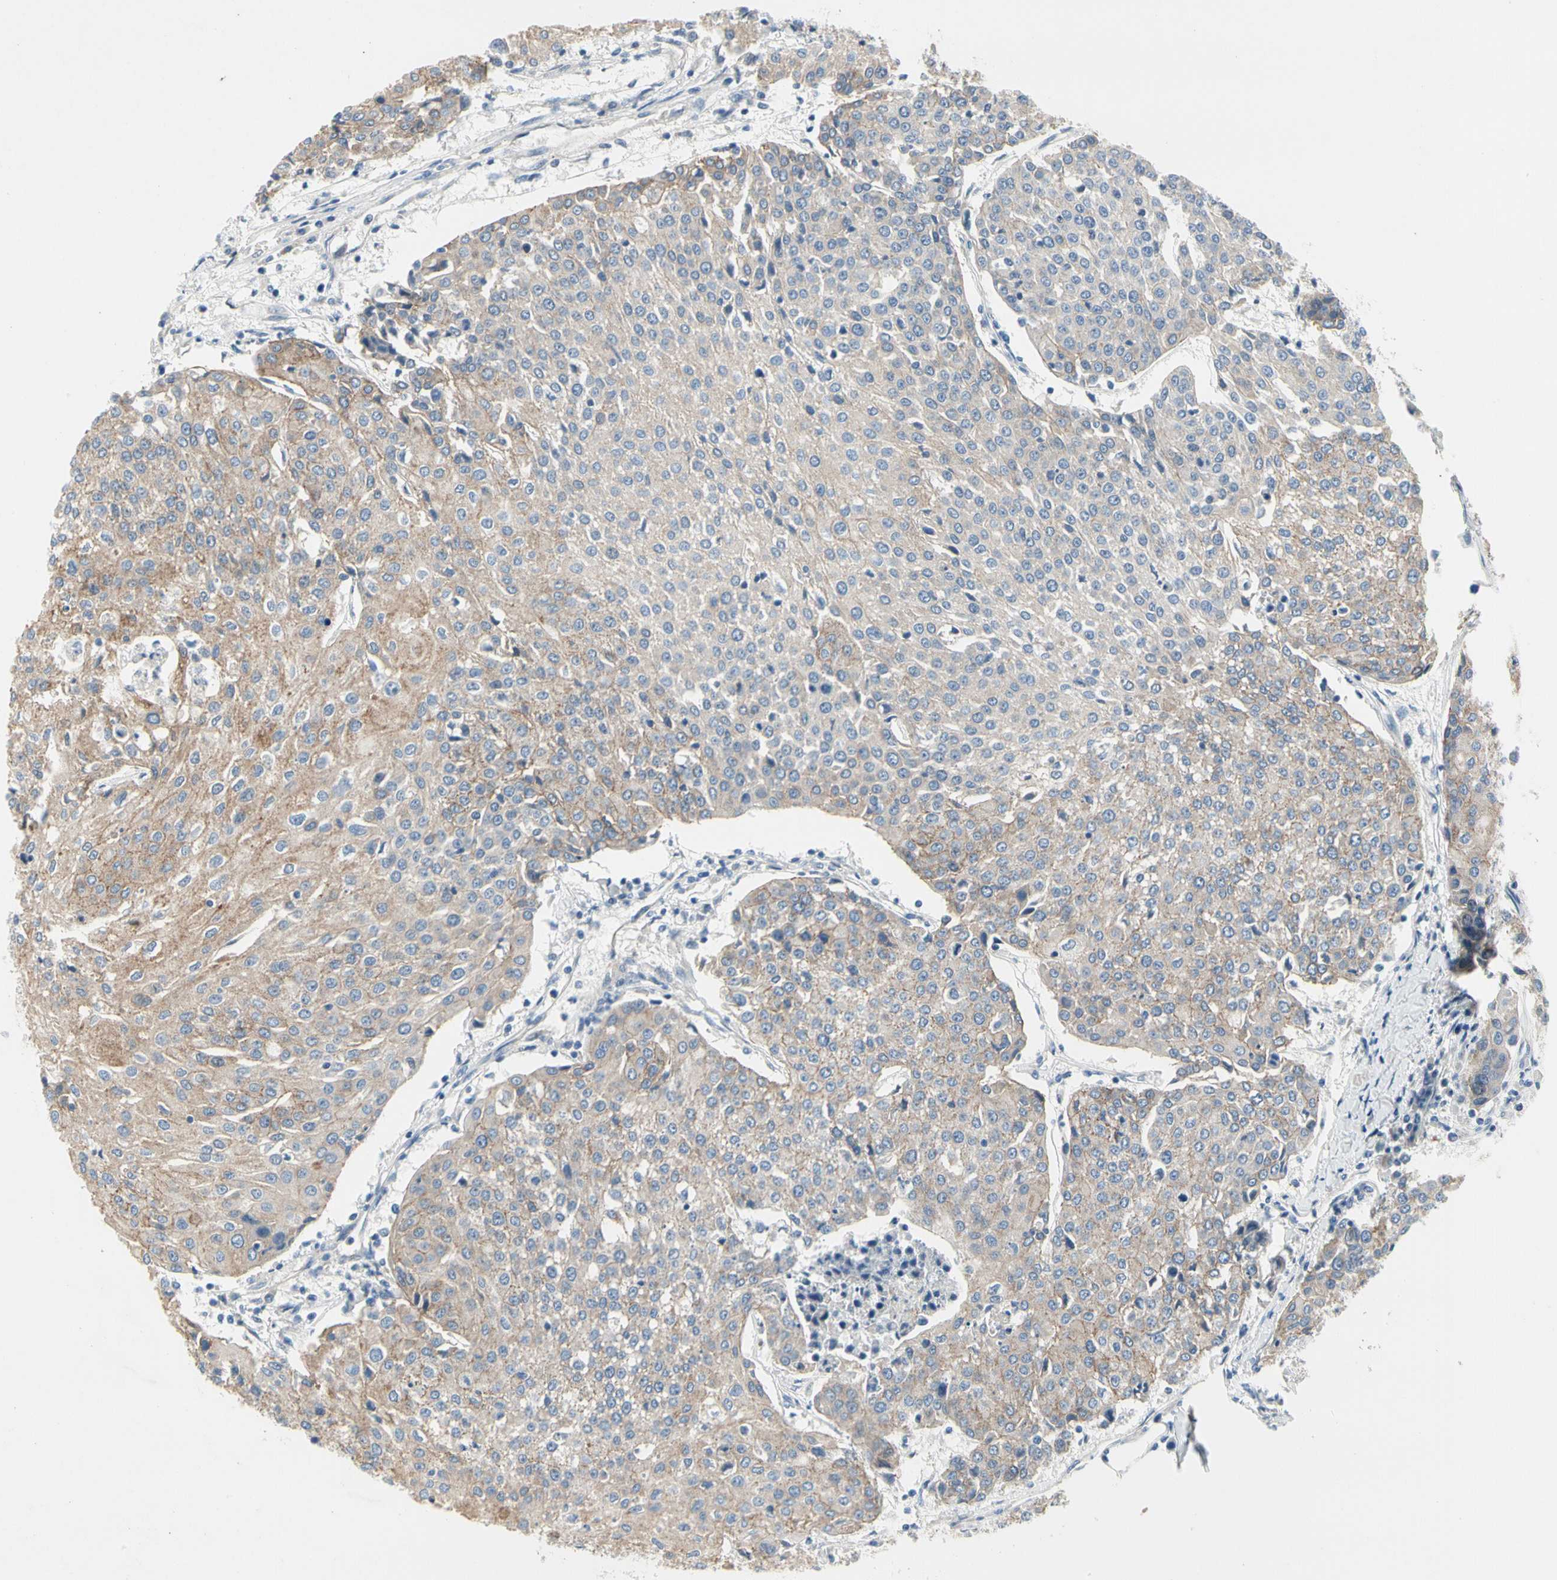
{"staining": {"intensity": "weak", "quantity": ">75%", "location": "cytoplasmic/membranous"}, "tissue": "urothelial cancer", "cell_type": "Tumor cells", "image_type": "cancer", "snomed": [{"axis": "morphology", "description": "Urothelial carcinoma, High grade"}, {"axis": "topography", "description": "Urinary bladder"}], "caption": "A low amount of weak cytoplasmic/membranous staining is present in about >75% of tumor cells in urothelial cancer tissue. (Stains: DAB (3,3'-diaminobenzidine) in brown, nuclei in blue, Microscopy: brightfield microscopy at high magnification).", "gene": "LGR6", "patient": {"sex": "female", "age": 85}}